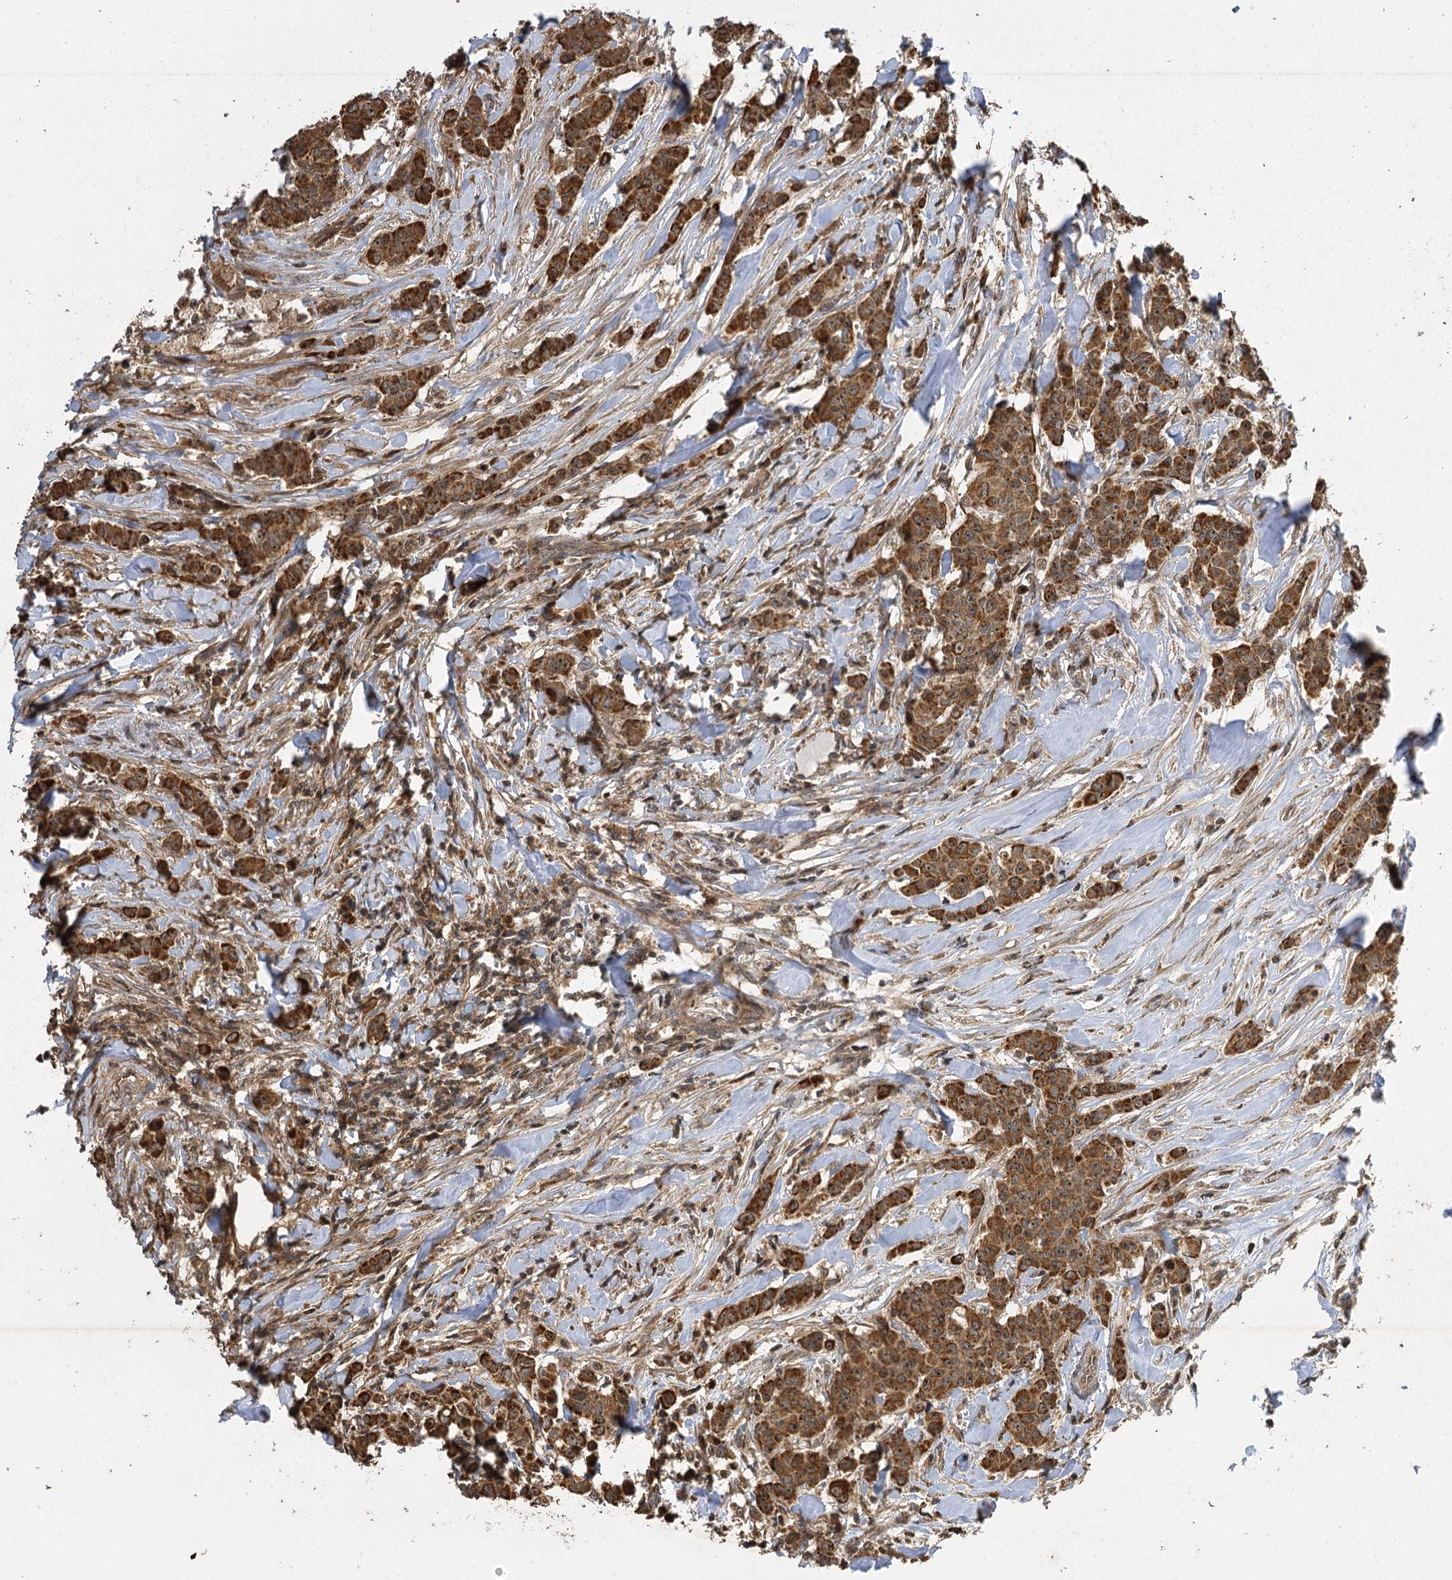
{"staining": {"intensity": "strong", "quantity": ">75%", "location": "cytoplasmic/membranous,nuclear"}, "tissue": "breast cancer", "cell_type": "Tumor cells", "image_type": "cancer", "snomed": [{"axis": "morphology", "description": "Duct carcinoma"}, {"axis": "topography", "description": "Breast"}], "caption": "Immunohistochemical staining of human intraductal carcinoma (breast) shows high levels of strong cytoplasmic/membranous and nuclear positivity in about >75% of tumor cells. The staining is performed using DAB brown chromogen to label protein expression. The nuclei are counter-stained blue using hematoxylin.", "gene": "IL11RA", "patient": {"sex": "female", "age": 40}}